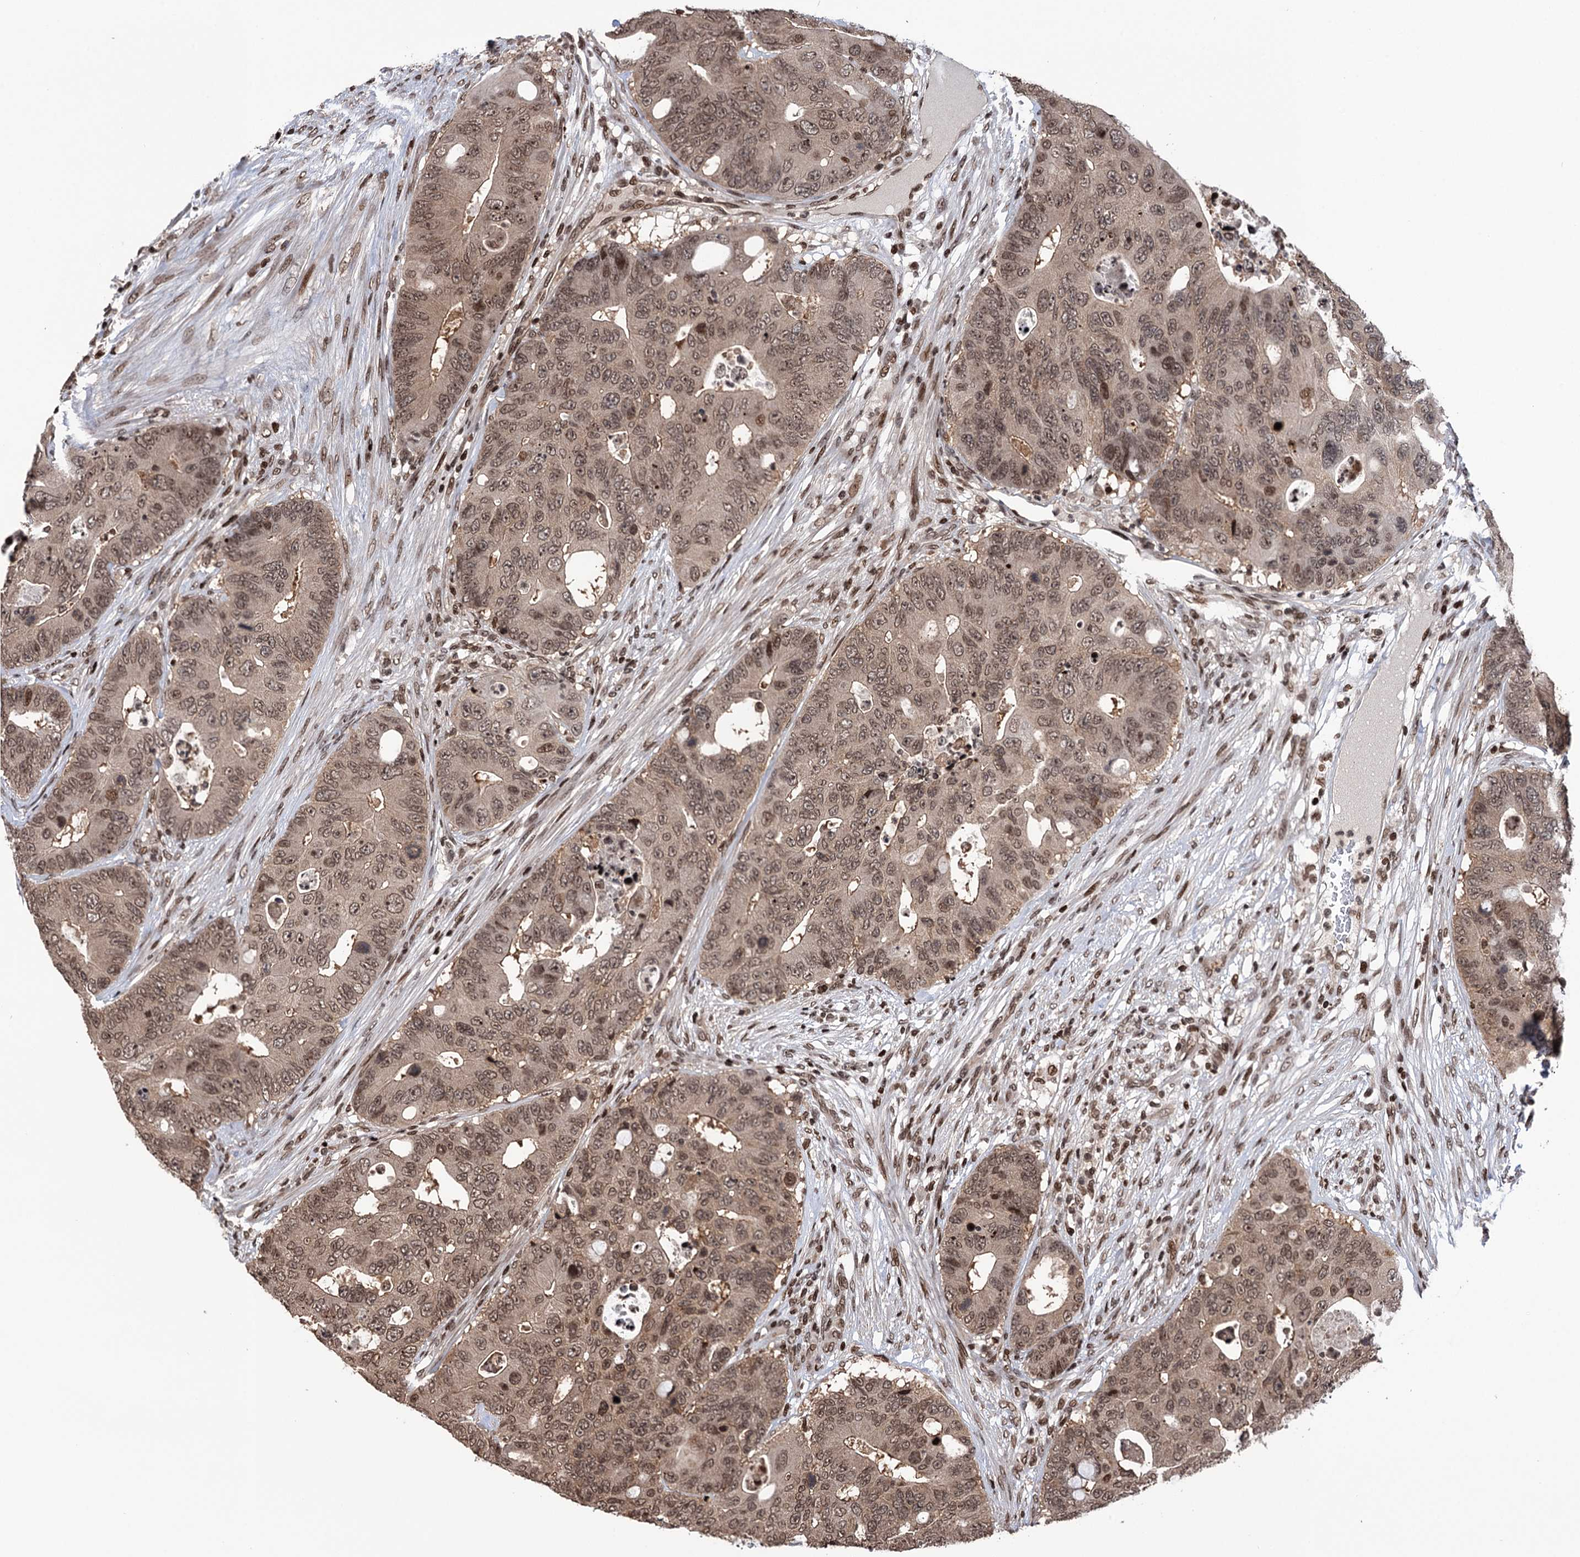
{"staining": {"intensity": "moderate", "quantity": ">75%", "location": "nuclear"}, "tissue": "colorectal cancer", "cell_type": "Tumor cells", "image_type": "cancer", "snomed": [{"axis": "morphology", "description": "Adenocarcinoma, NOS"}, {"axis": "topography", "description": "Colon"}], "caption": "Immunohistochemistry (IHC) (DAB (3,3'-diaminobenzidine)) staining of human colorectal adenocarcinoma shows moderate nuclear protein positivity in approximately >75% of tumor cells.", "gene": "CCDC77", "patient": {"sex": "male", "age": 71}}